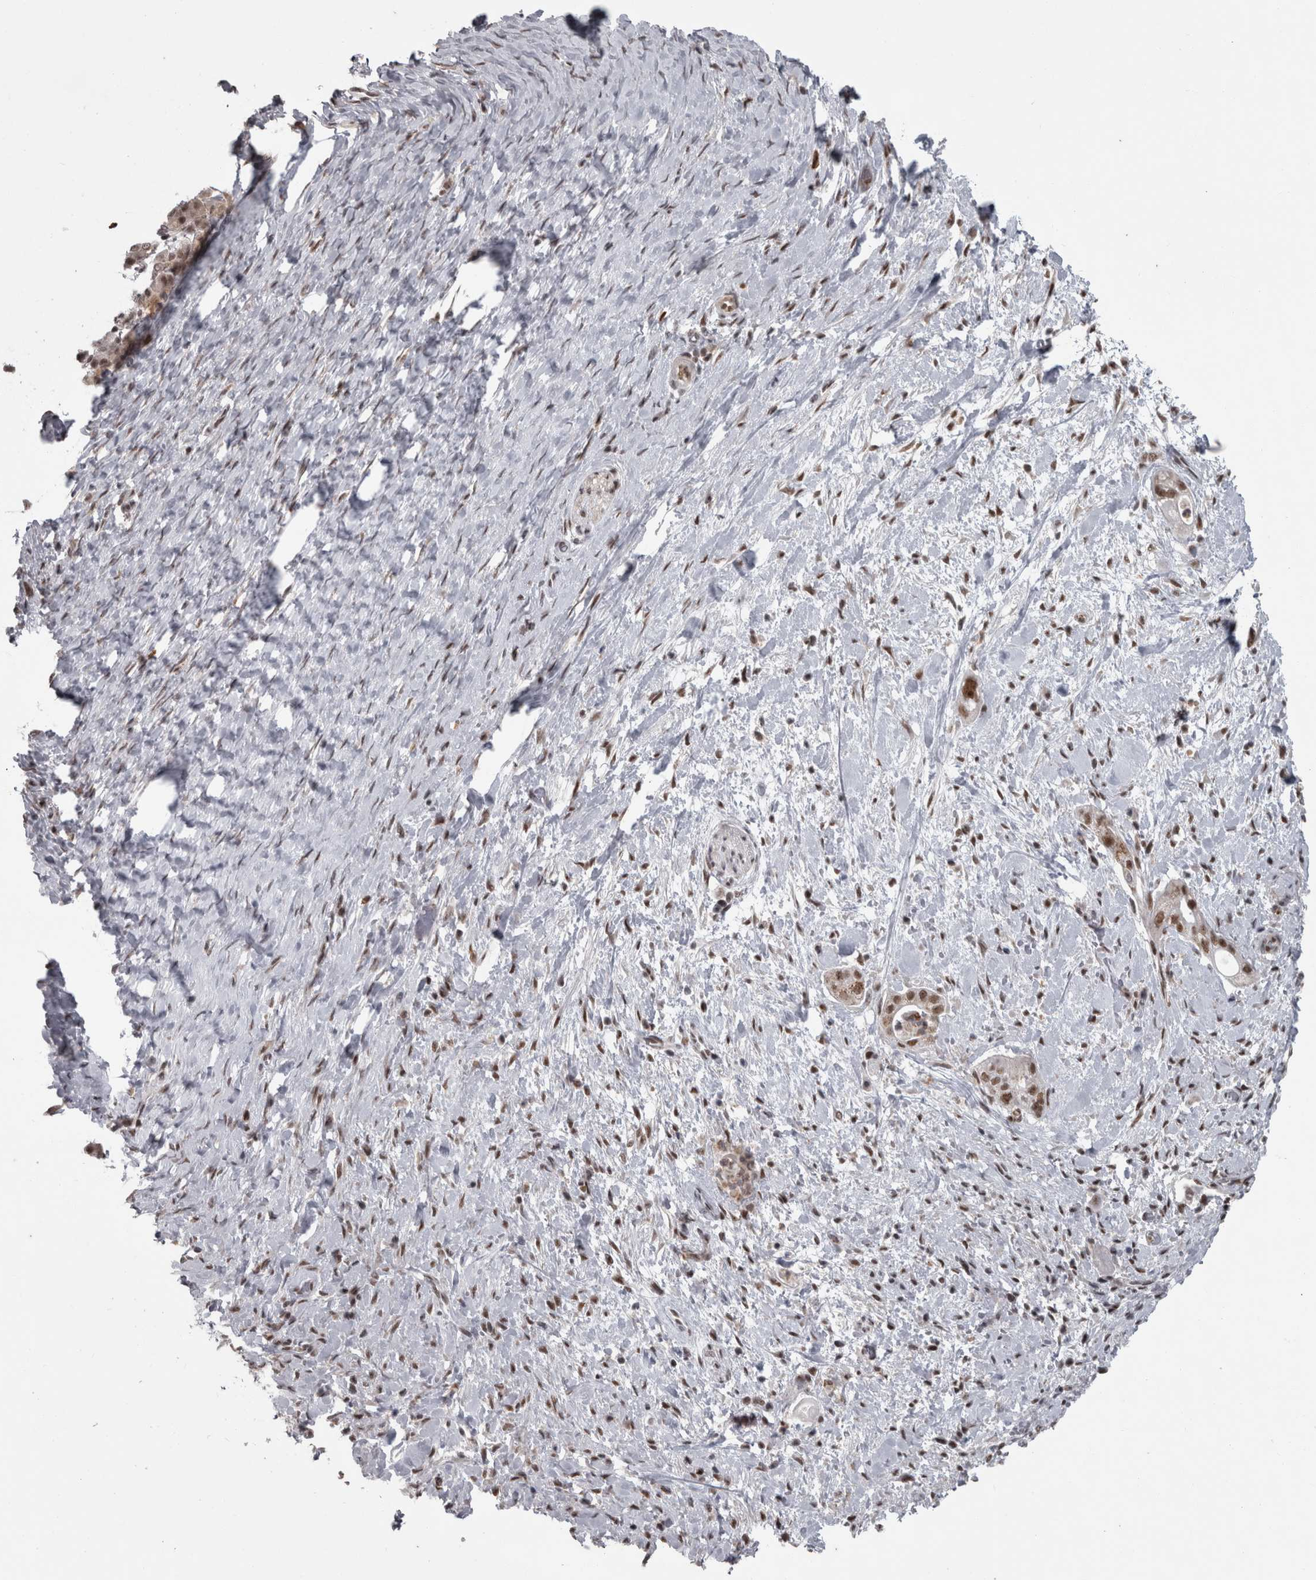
{"staining": {"intensity": "moderate", "quantity": "25%-75%", "location": "nuclear"}, "tissue": "pancreatic cancer", "cell_type": "Tumor cells", "image_type": "cancer", "snomed": [{"axis": "morphology", "description": "Adenocarcinoma, NOS"}, {"axis": "topography", "description": "Pancreas"}], "caption": "A brown stain highlights moderate nuclear staining of a protein in human pancreatic cancer tumor cells. (IHC, brightfield microscopy, high magnification).", "gene": "MICU3", "patient": {"sex": "male", "age": 58}}